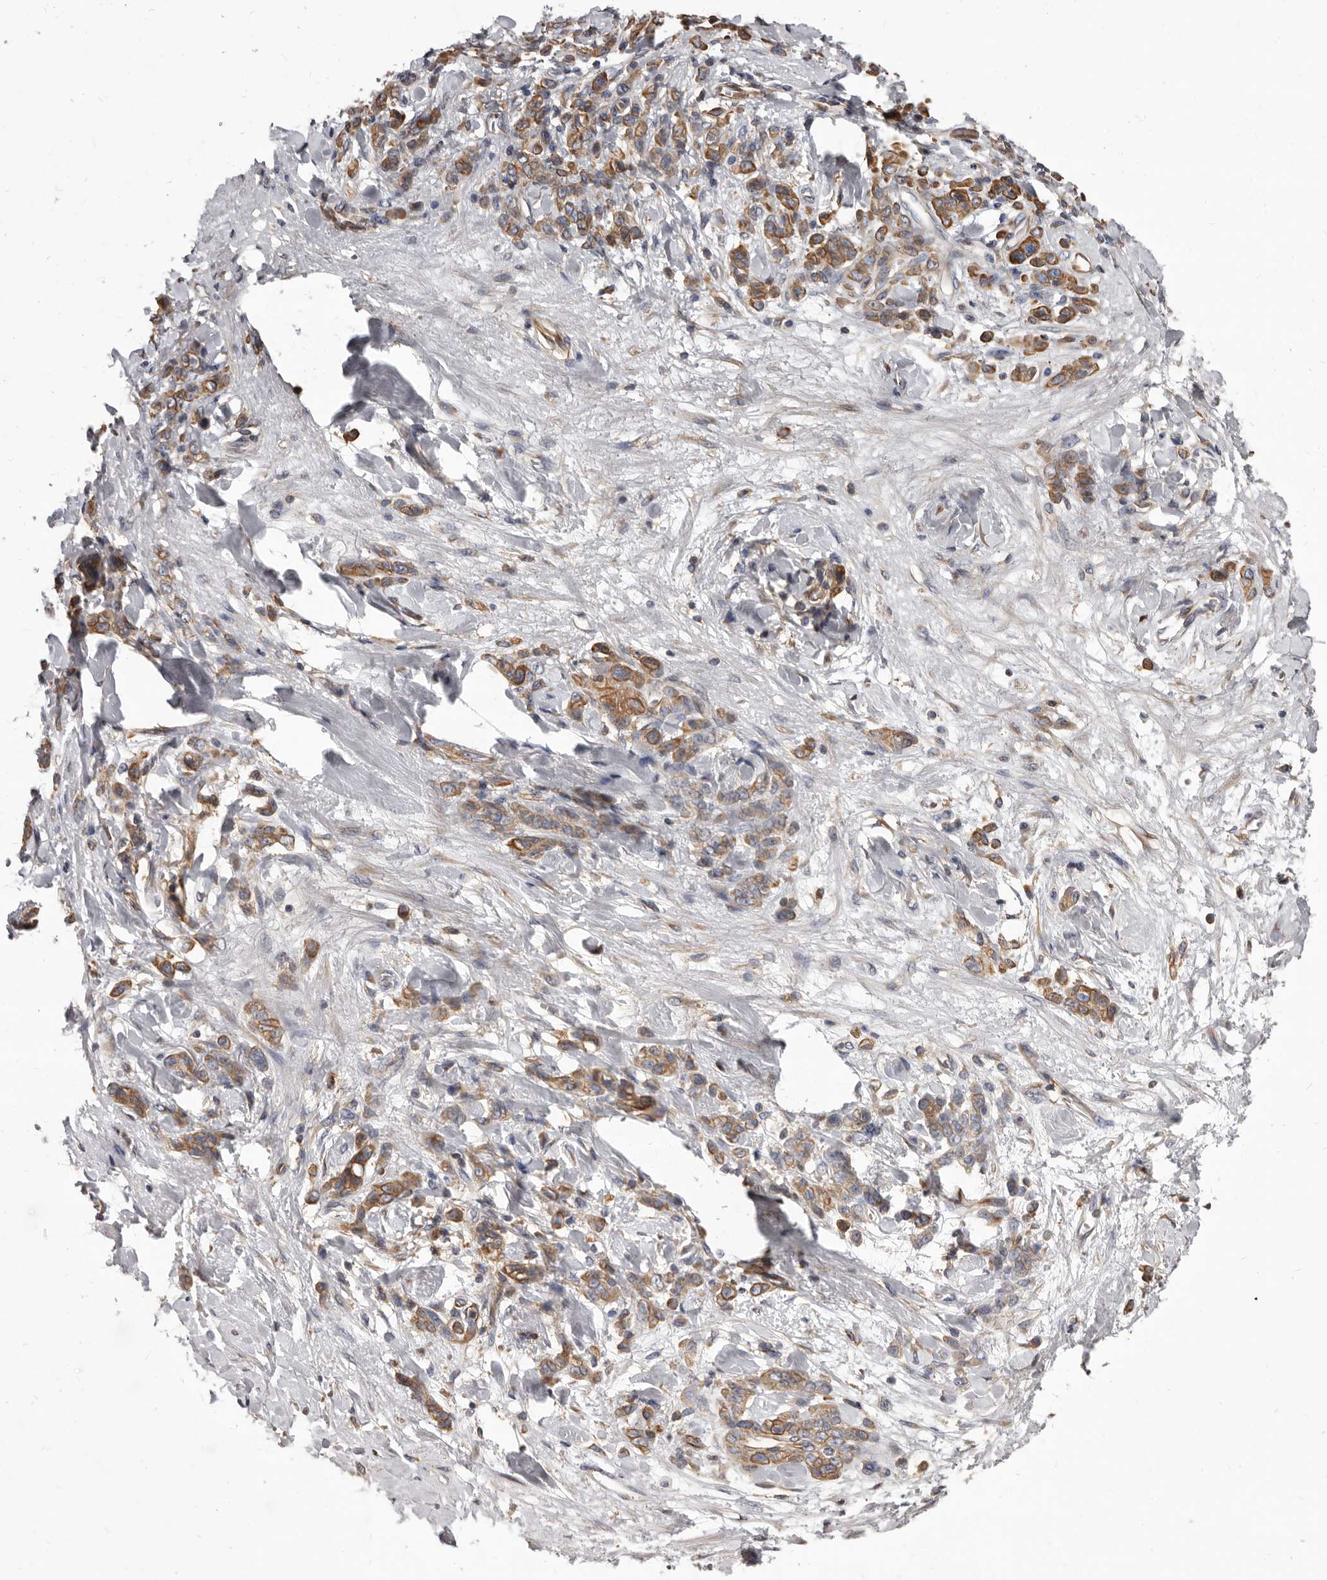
{"staining": {"intensity": "moderate", "quantity": ">75%", "location": "cytoplasmic/membranous"}, "tissue": "stomach cancer", "cell_type": "Tumor cells", "image_type": "cancer", "snomed": [{"axis": "morphology", "description": "Normal tissue, NOS"}, {"axis": "morphology", "description": "Adenocarcinoma, NOS"}, {"axis": "topography", "description": "Stomach"}], "caption": "A histopathology image of adenocarcinoma (stomach) stained for a protein shows moderate cytoplasmic/membranous brown staining in tumor cells. The protein of interest is shown in brown color, while the nuclei are stained blue.", "gene": "NIBAN1", "patient": {"sex": "male", "age": 82}}